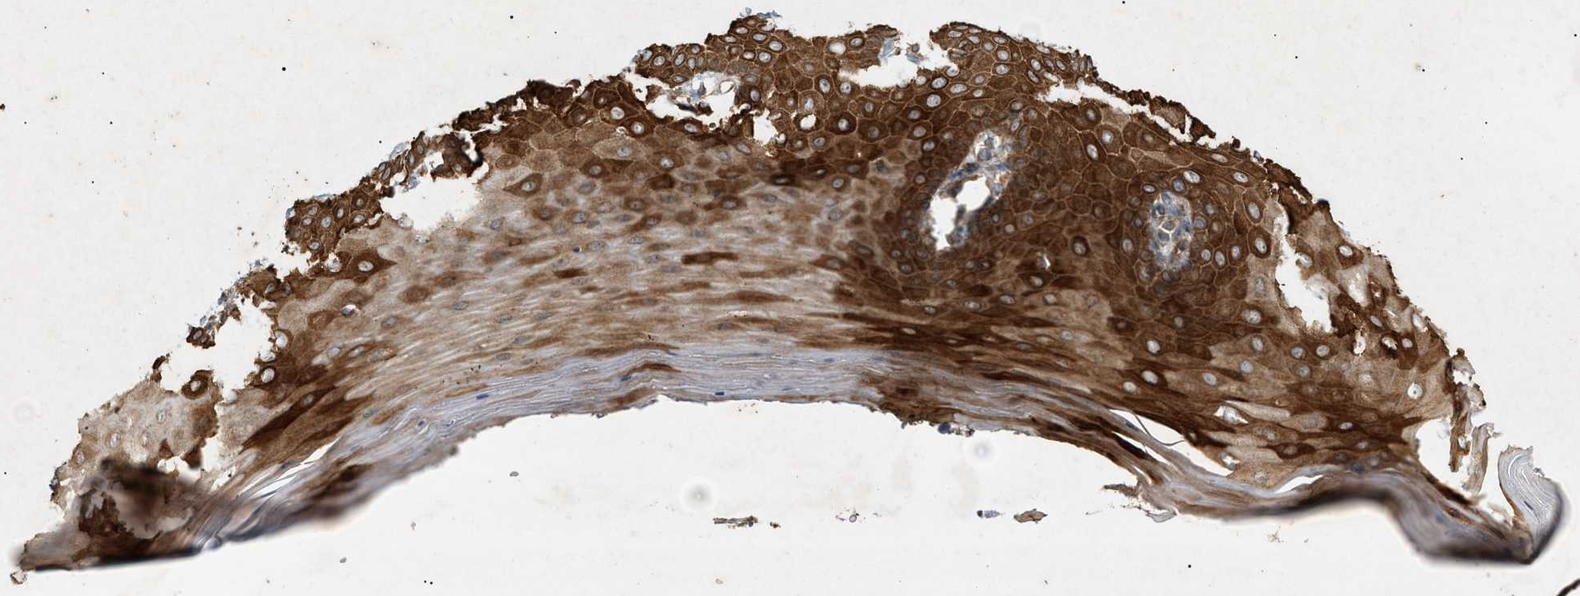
{"staining": {"intensity": "strong", "quantity": ">75%", "location": "cytoplasmic/membranous"}, "tissue": "cervix", "cell_type": "Glandular cells", "image_type": "normal", "snomed": [{"axis": "morphology", "description": "Normal tissue, NOS"}, {"axis": "topography", "description": "Cervix"}], "caption": "Cervix stained with IHC shows strong cytoplasmic/membranous expression in approximately >75% of glandular cells. (DAB (3,3'-diaminobenzidine) = brown stain, brightfield microscopy at high magnification).", "gene": "MTCH1", "patient": {"sex": "female", "age": 55}}